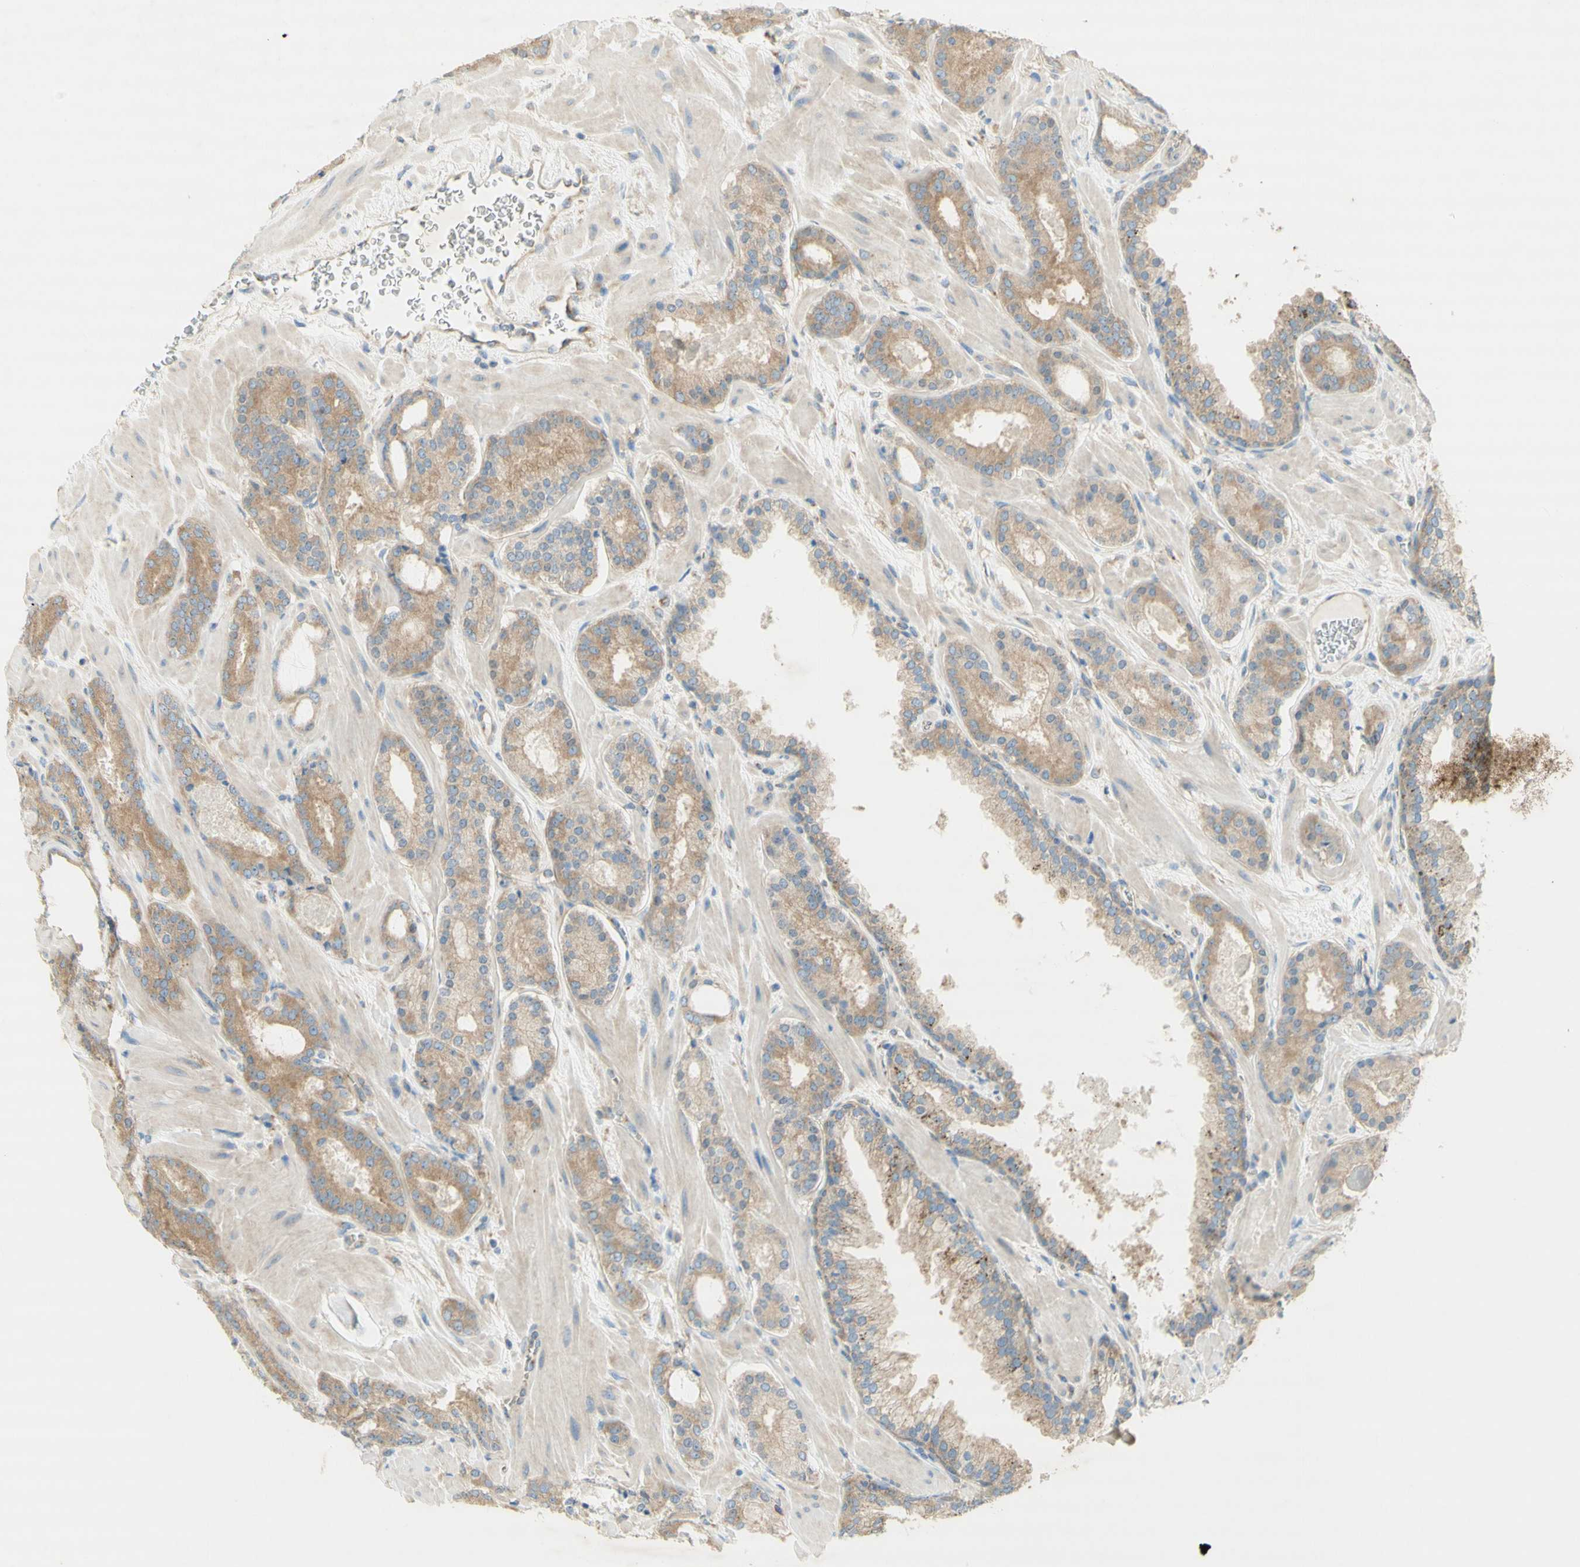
{"staining": {"intensity": "weak", "quantity": ">75%", "location": "cytoplasmic/membranous"}, "tissue": "prostate cancer", "cell_type": "Tumor cells", "image_type": "cancer", "snomed": [{"axis": "morphology", "description": "Adenocarcinoma, Low grade"}, {"axis": "topography", "description": "Prostate"}], "caption": "The histopathology image demonstrates staining of prostate cancer (low-grade adenocarcinoma), revealing weak cytoplasmic/membranous protein positivity (brown color) within tumor cells. The protein is shown in brown color, while the nuclei are stained blue.", "gene": "DYNC1H1", "patient": {"sex": "male", "age": 63}}